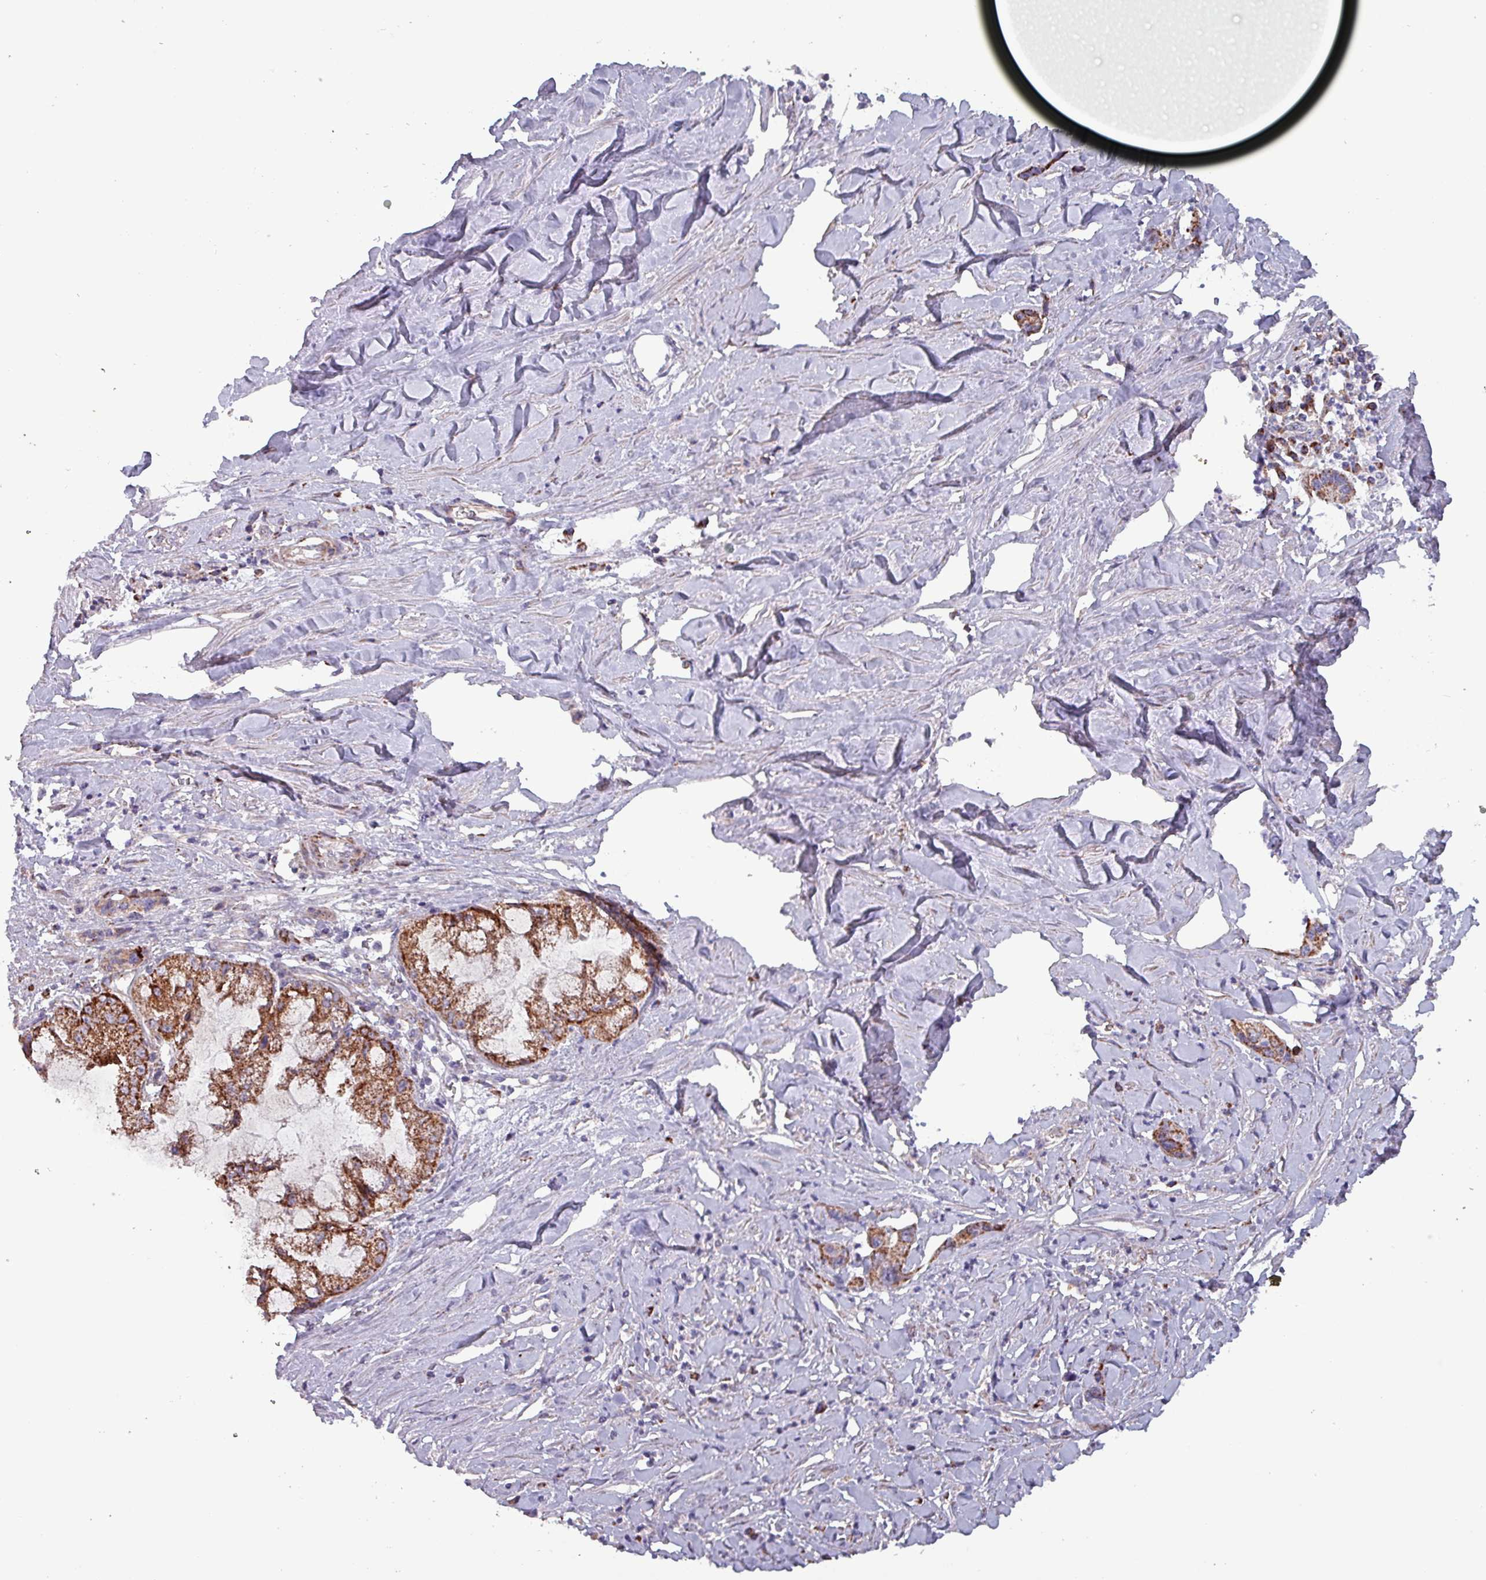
{"staining": {"intensity": "strong", "quantity": "25%-75%", "location": "cytoplasmic/membranous"}, "tissue": "pancreatic cancer", "cell_type": "Tumor cells", "image_type": "cancer", "snomed": [{"axis": "morphology", "description": "Adenocarcinoma, NOS"}, {"axis": "topography", "description": "Pancreas"}], "caption": "Protein staining reveals strong cytoplasmic/membranous positivity in about 25%-75% of tumor cells in adenocarcinoma (pancreatic).", "gene": "ZNF322", "patient": {"sex": "male", "age": 73}}